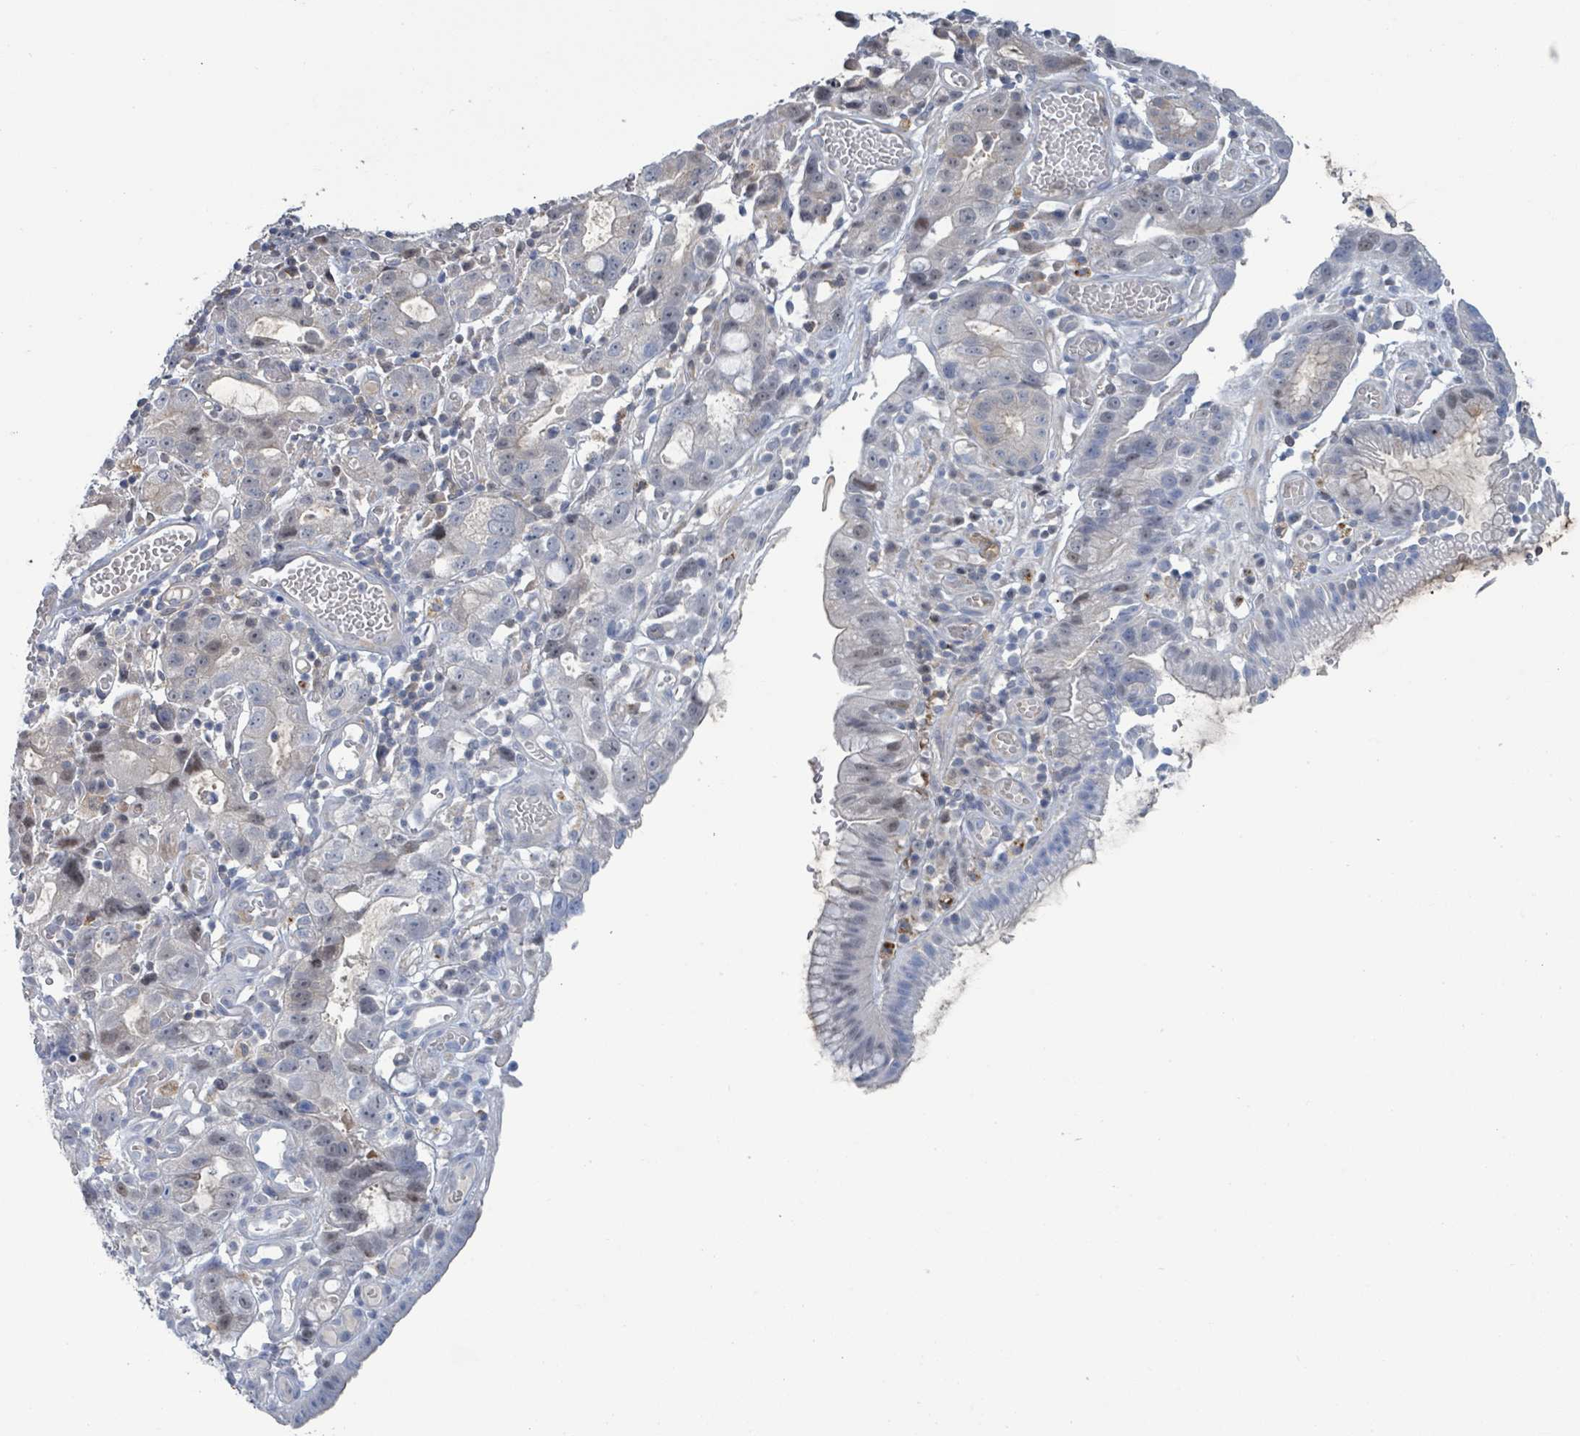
{"staining": {"intensity": "negative", "quantity": "none", "location": "none"}, "tissue": "stomach cancer", "cell_type": "Tumor cells", "image_type": "cancer", "snomed": [{"axis": "morphology", "description": "Adenocarcinoma, NOS"}, {"axis": "topography", "description": "Stomach"}], "caption": "High power microscopy micrograph of an immunohistochemistry micrograph of stomach adenocarcinoma, revealing no significant positivity in tumor cells.", "gene": "PGAM1", "patient": {"sex": "male", "age": 55}}